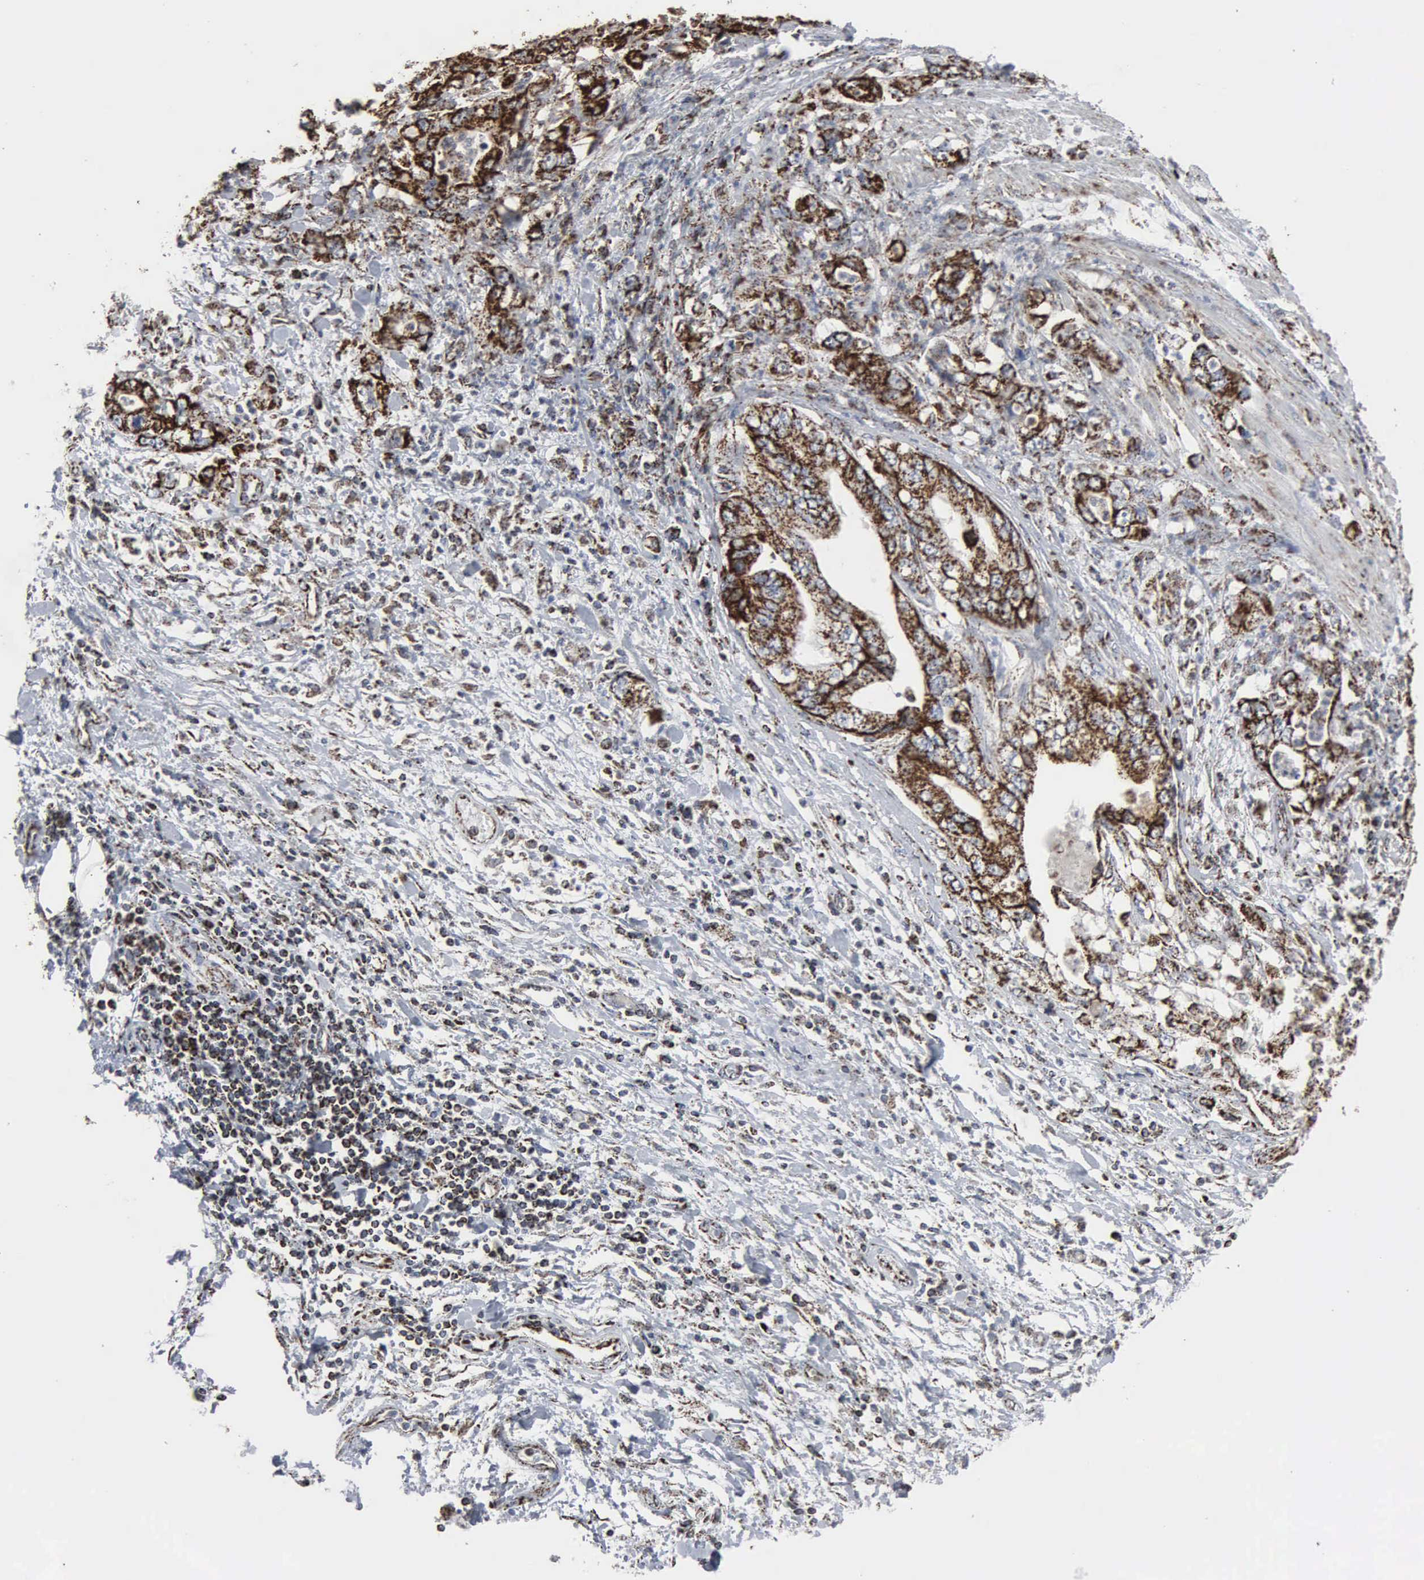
{"staining": {"intensity": "strong", "quantity": ">75%", "location": "cytoplasmic/membranous"}, "tissue": "stomach cancer", "cell_type": "Tumor cells", "image_type": "cancer", "snomed": [{"axis": "morphology", "description": "Adenocarcinoma, NOS"}, {"axis": "topography", "description": "Pancreas"}, {"axis": "topography", "description": "Stomach, upper"}], "caption": "Stomach adenocarcinoma stained for a protein (brown) demonstrates strong cytoplasmic/membranous positive staining in approximately >75% of tumor cells.", "gene": "HSPA9", "patient": {"sex": "male", "age": 77}}